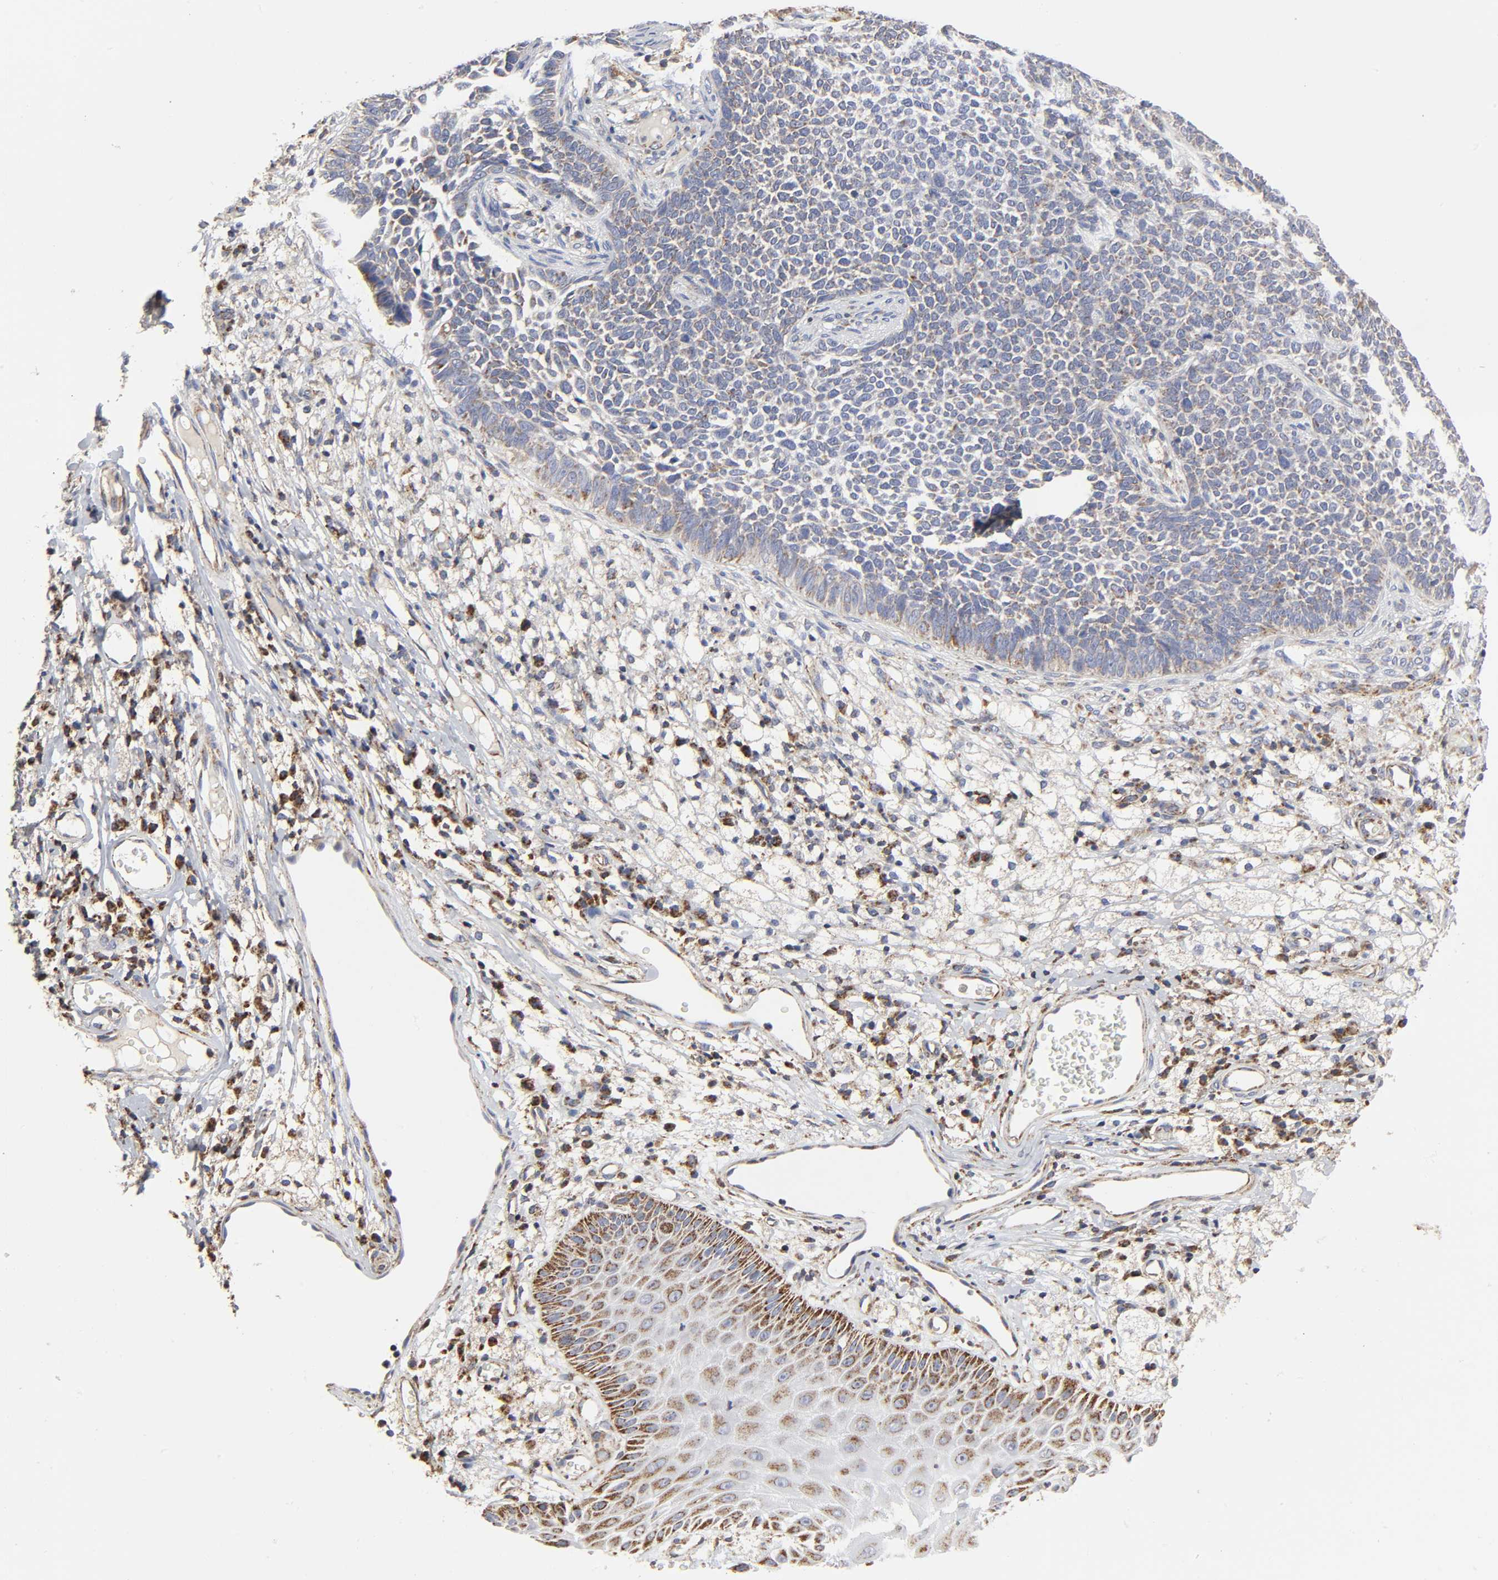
{"staining": {"intensity": "moderate", "quantity": "25%-75%", "location": "cytoplasmic/membranous"}, "tissue": "skin cancer", "cell_type": "Tumor cells", "image_type": "cancer", "snomed": [{"axis": "morphology", "description": "Basal cell carcinoma"}, {"axis": "topography", "description": "Skin"}], "caption": "This is a photomicrograph of immunohistochemistry (IHC) staining of skin cancer (basal cell carcinoma), which shows moderate staining in the cytoplasmic/membranous of tumor cells.", "gene": "COX6B1", "patient": {"sex": "female", "age": 84}}